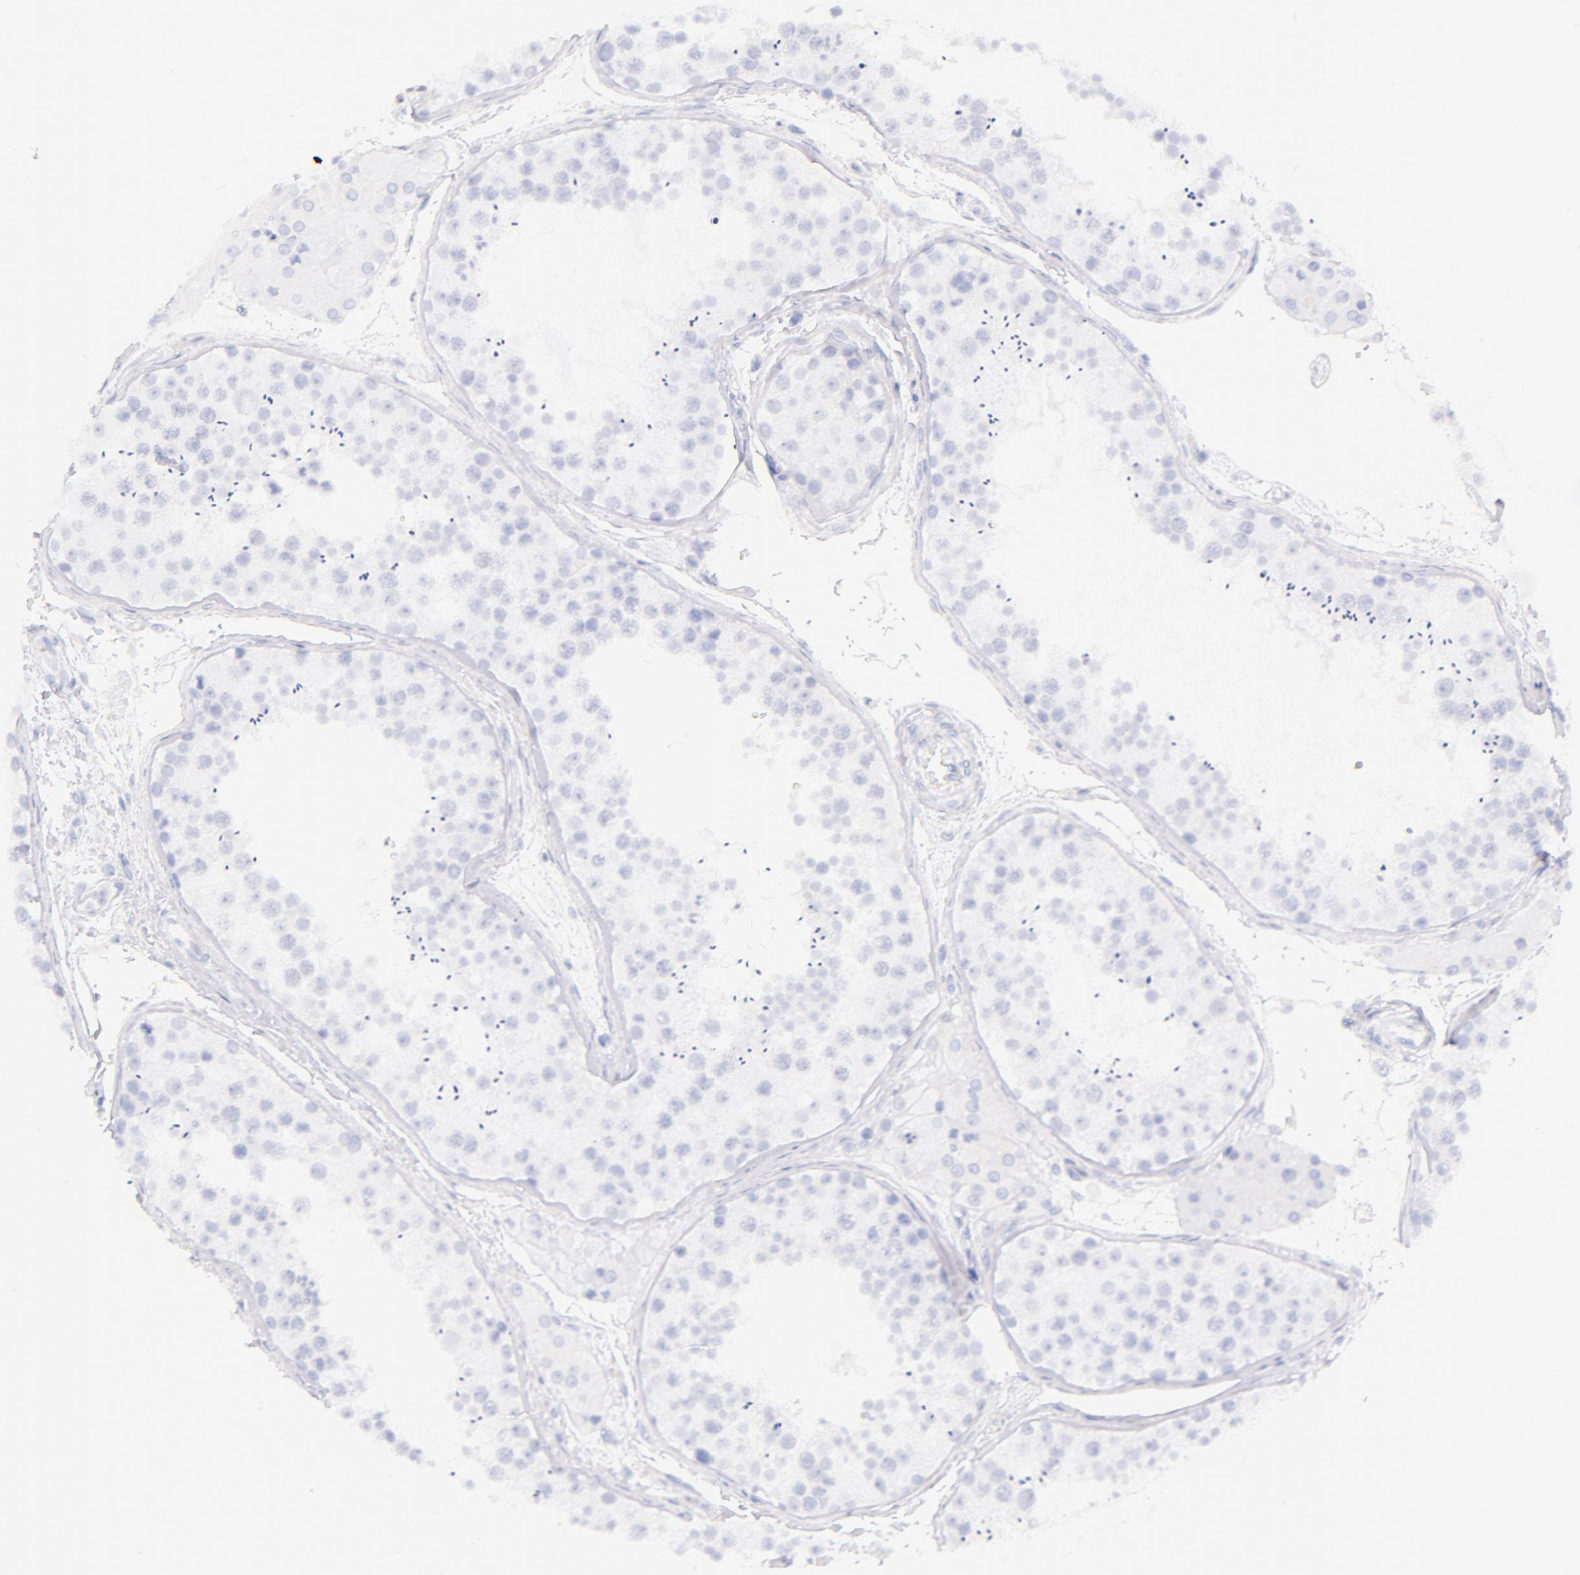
{"staining": {"intensity": "negative", "quantity": "none", "location": "none"}, "tissue": "testis", "cell_type": "Cells in seminiferous ducts", "image_type": "normal", "snomed": [{"axis": "morphology", "description": "Normal tissue, NOS"}, {"axis": "topography", "description": "Testis"}], "caption": "Testis was stained to show a protein in brown. There is no significant staining in cells in seminiferous ducts. (IHC, brightfield microscopy, high magnification).", "gene": "CD44", "patient": {"sex": "male", "age": 57}}